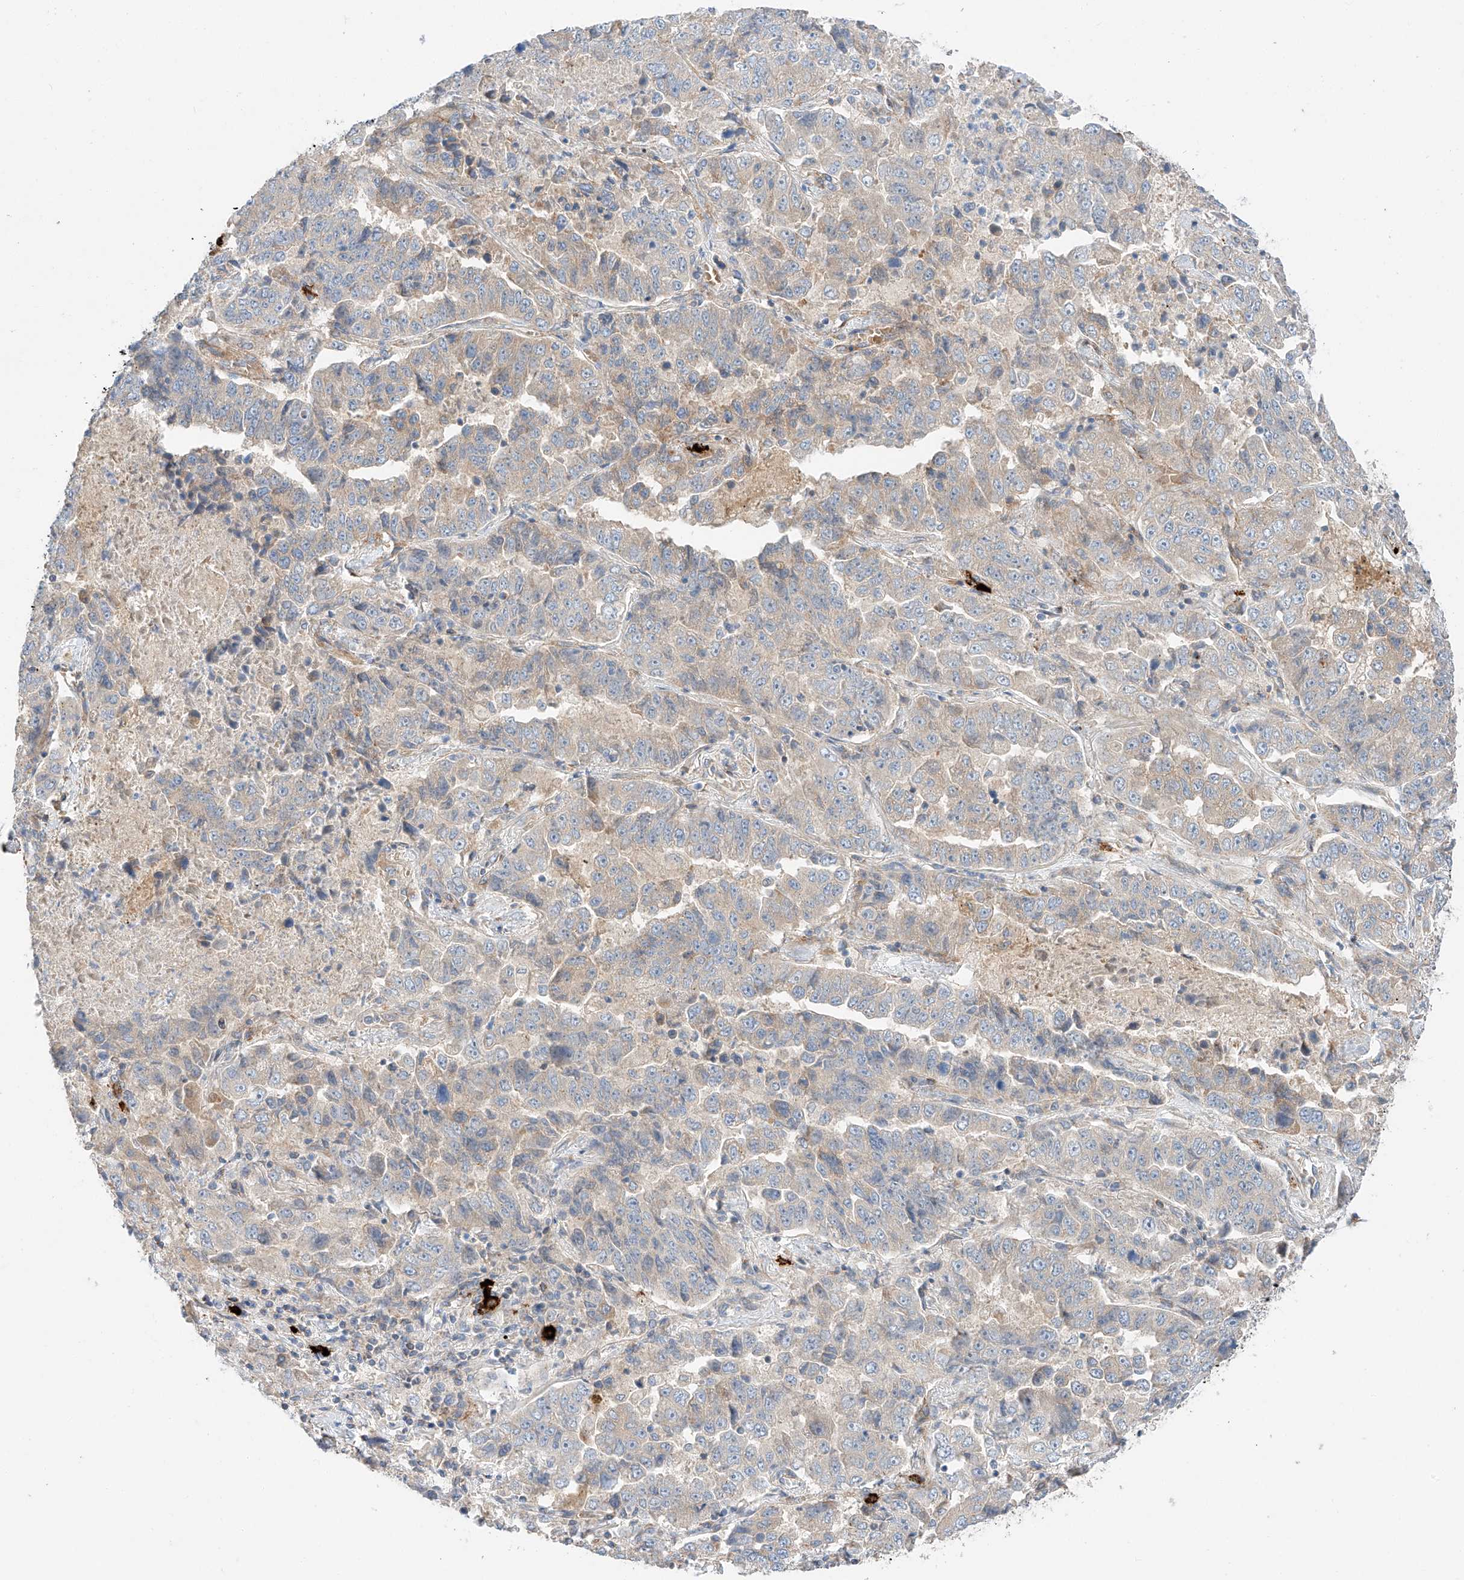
{"staining": {"intensity": "weak", "quantity": "25%-75%", "location": "cytoplasmic/membranous"}, "tissue": "lung cancer", "cell_type": "Tumor cells", "image_type": "cancer", "snomed": [{"axis": "morphology", "description": "Adenocarcinoma, NOS"}, {"axis": "topography", "description": "Lung"}], "caption": "This is a photomicrograph of immunohistochemistry staining of lung adenocarcinoma, which shows weak staining in the cytoplasmic/membranous of tumor cells.", "gene": "MINDY4", "patient": {"sex": "female", "age": 51}}